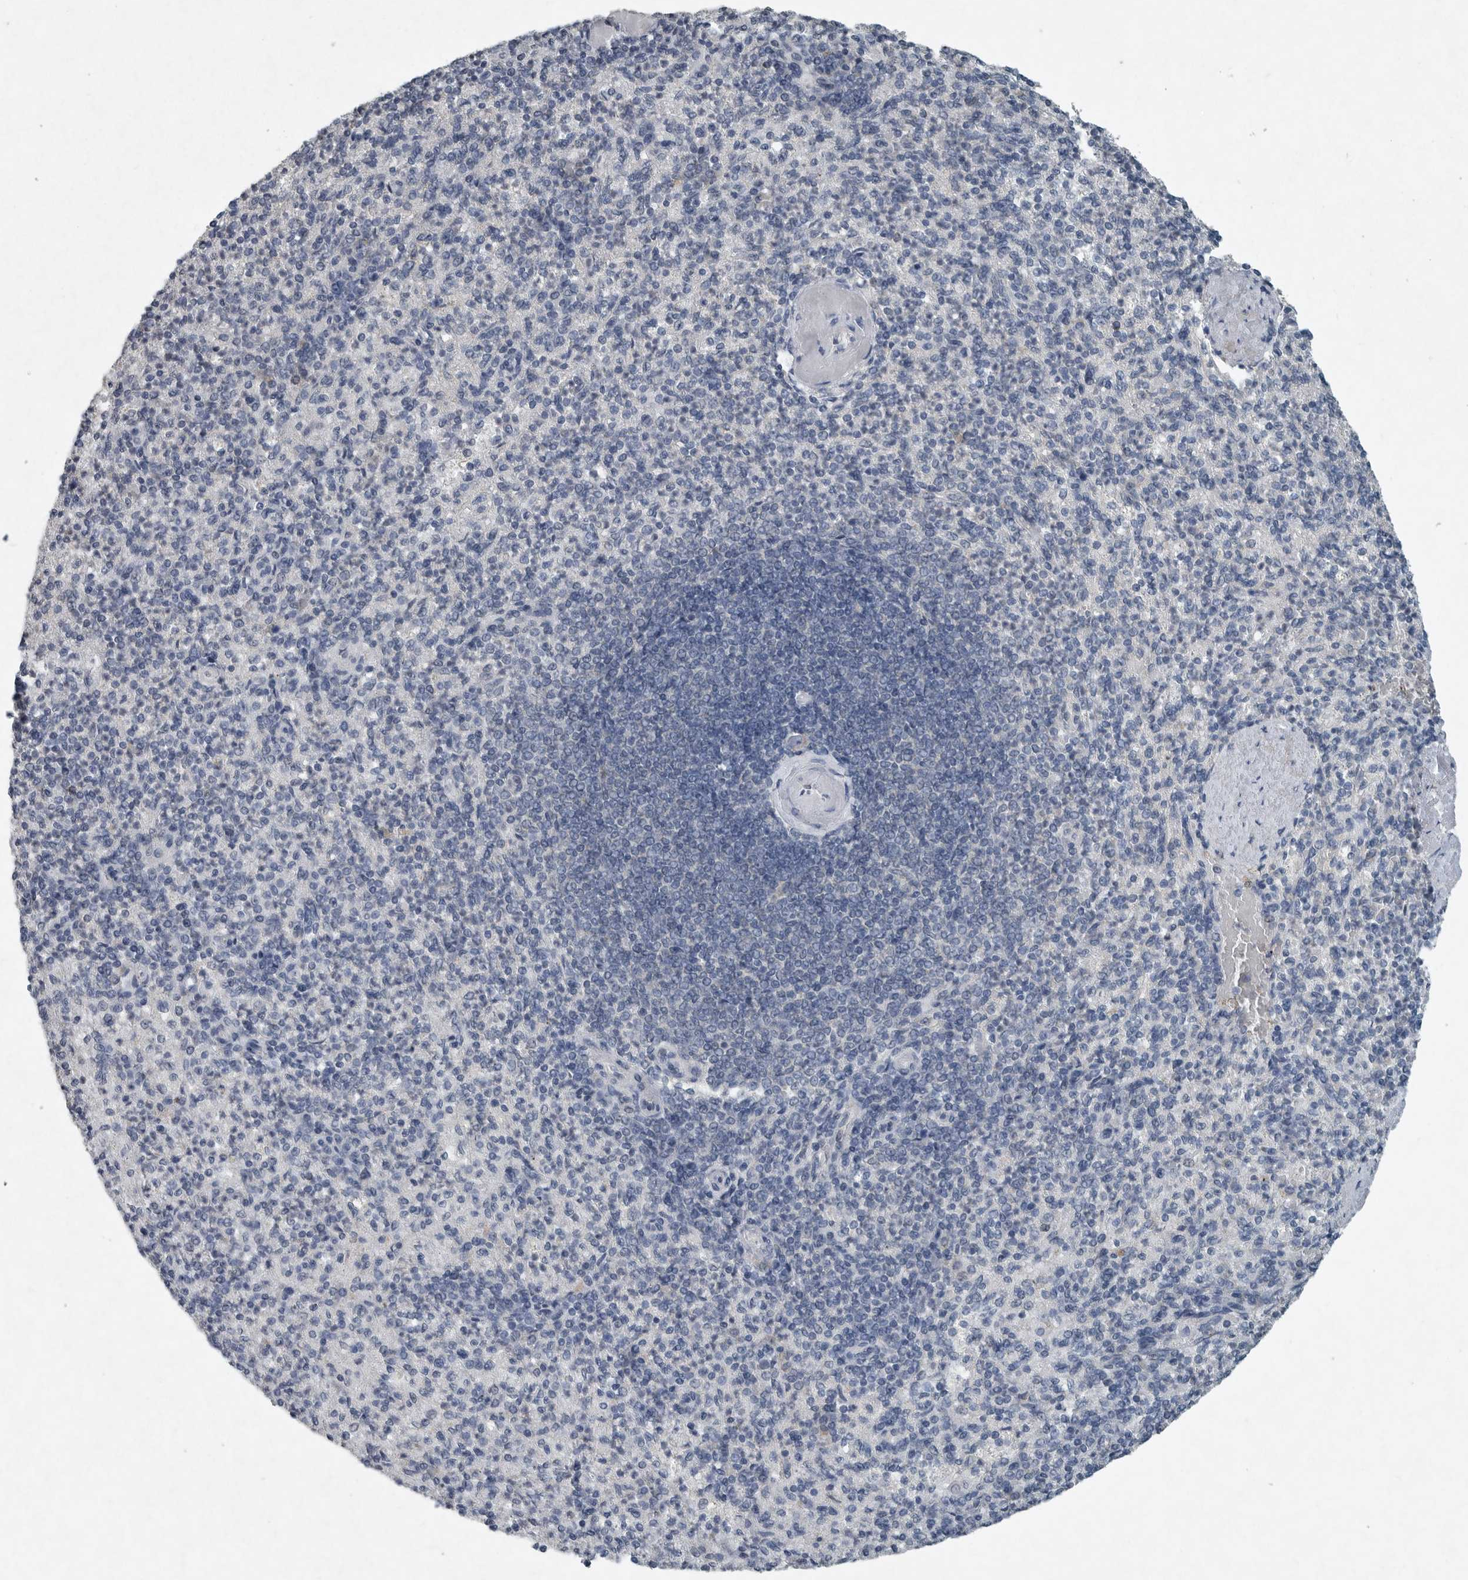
{"staining": {"intensity": "negative", "quantity": "none", "location": "none"}, "tissue": "spleen", "cell_type": "Cells in red pulp", "image_type": "normal", "snomed": [{"axis": "morphology", "description": "Normal tissue, NOS"}, {"axis": "topography", "description": "Spleen"}], "caption": "Immunohistochemistry (IHC) of normal spleen shows no positivity in cells in red pulp.", "gene": "IL20", "patient": {"sex": "female", "age": 74}}